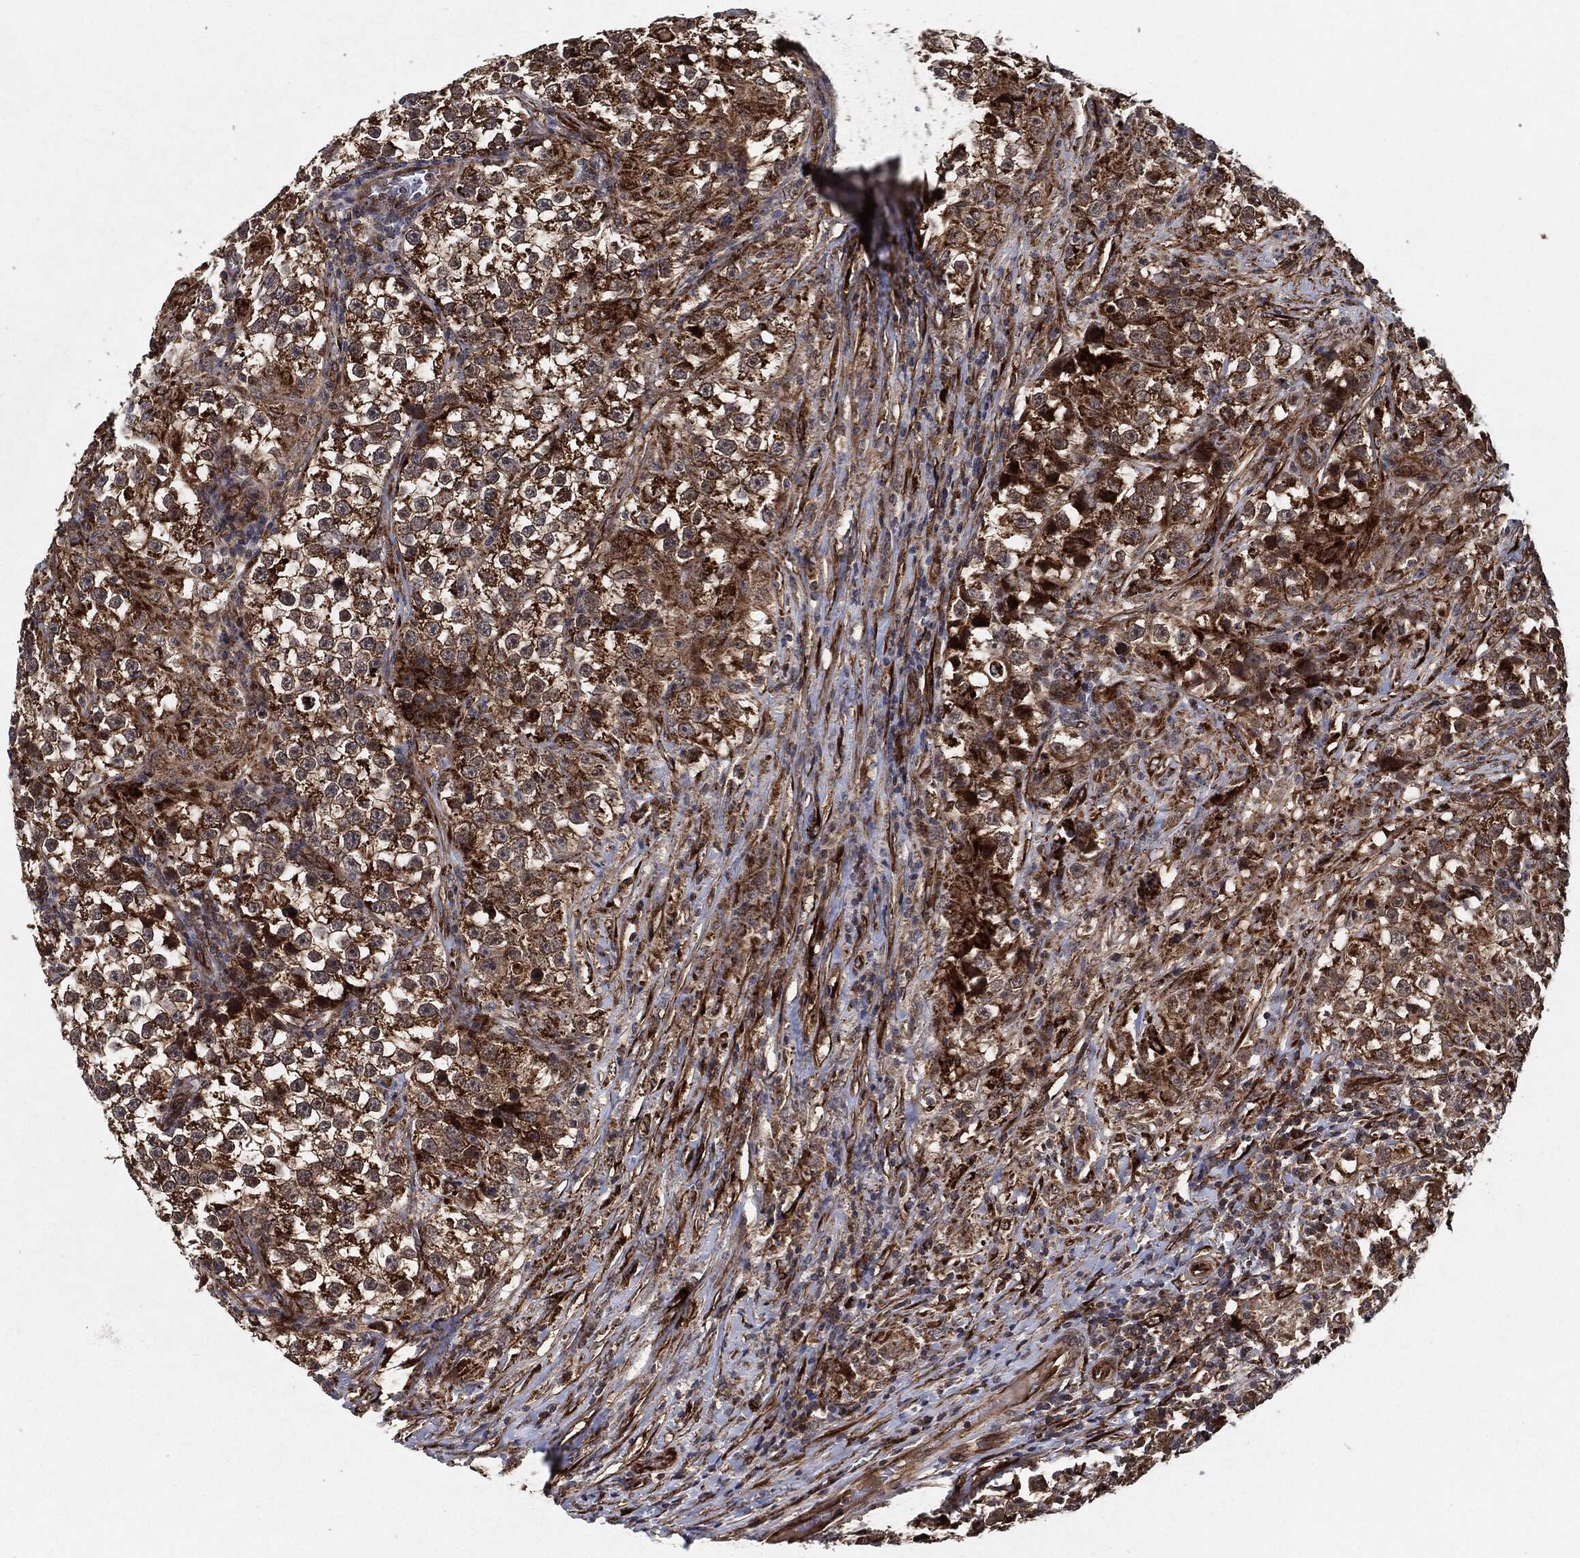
{"staining": {"intensity": "strong", "quantity": ">75%", "location": "cytoplasmic/membranous"}, "tissue": "testis cancer", "cell_type": "Tumor cells", "image_type": "cancer", "snomed": [{"axis": "morphology", "description": "Seminoma, NOS"}, {"axis": "topography", "description": "Testis"}], "caption": "Strong cytoplasmic/membranous positivity for a protein is present in approximately >75% of tumor cells of testis seminoma using immunohistochemistry (IHC).", "gene": "BCAR1", "patient": {"sex": "male", "age": 46}}